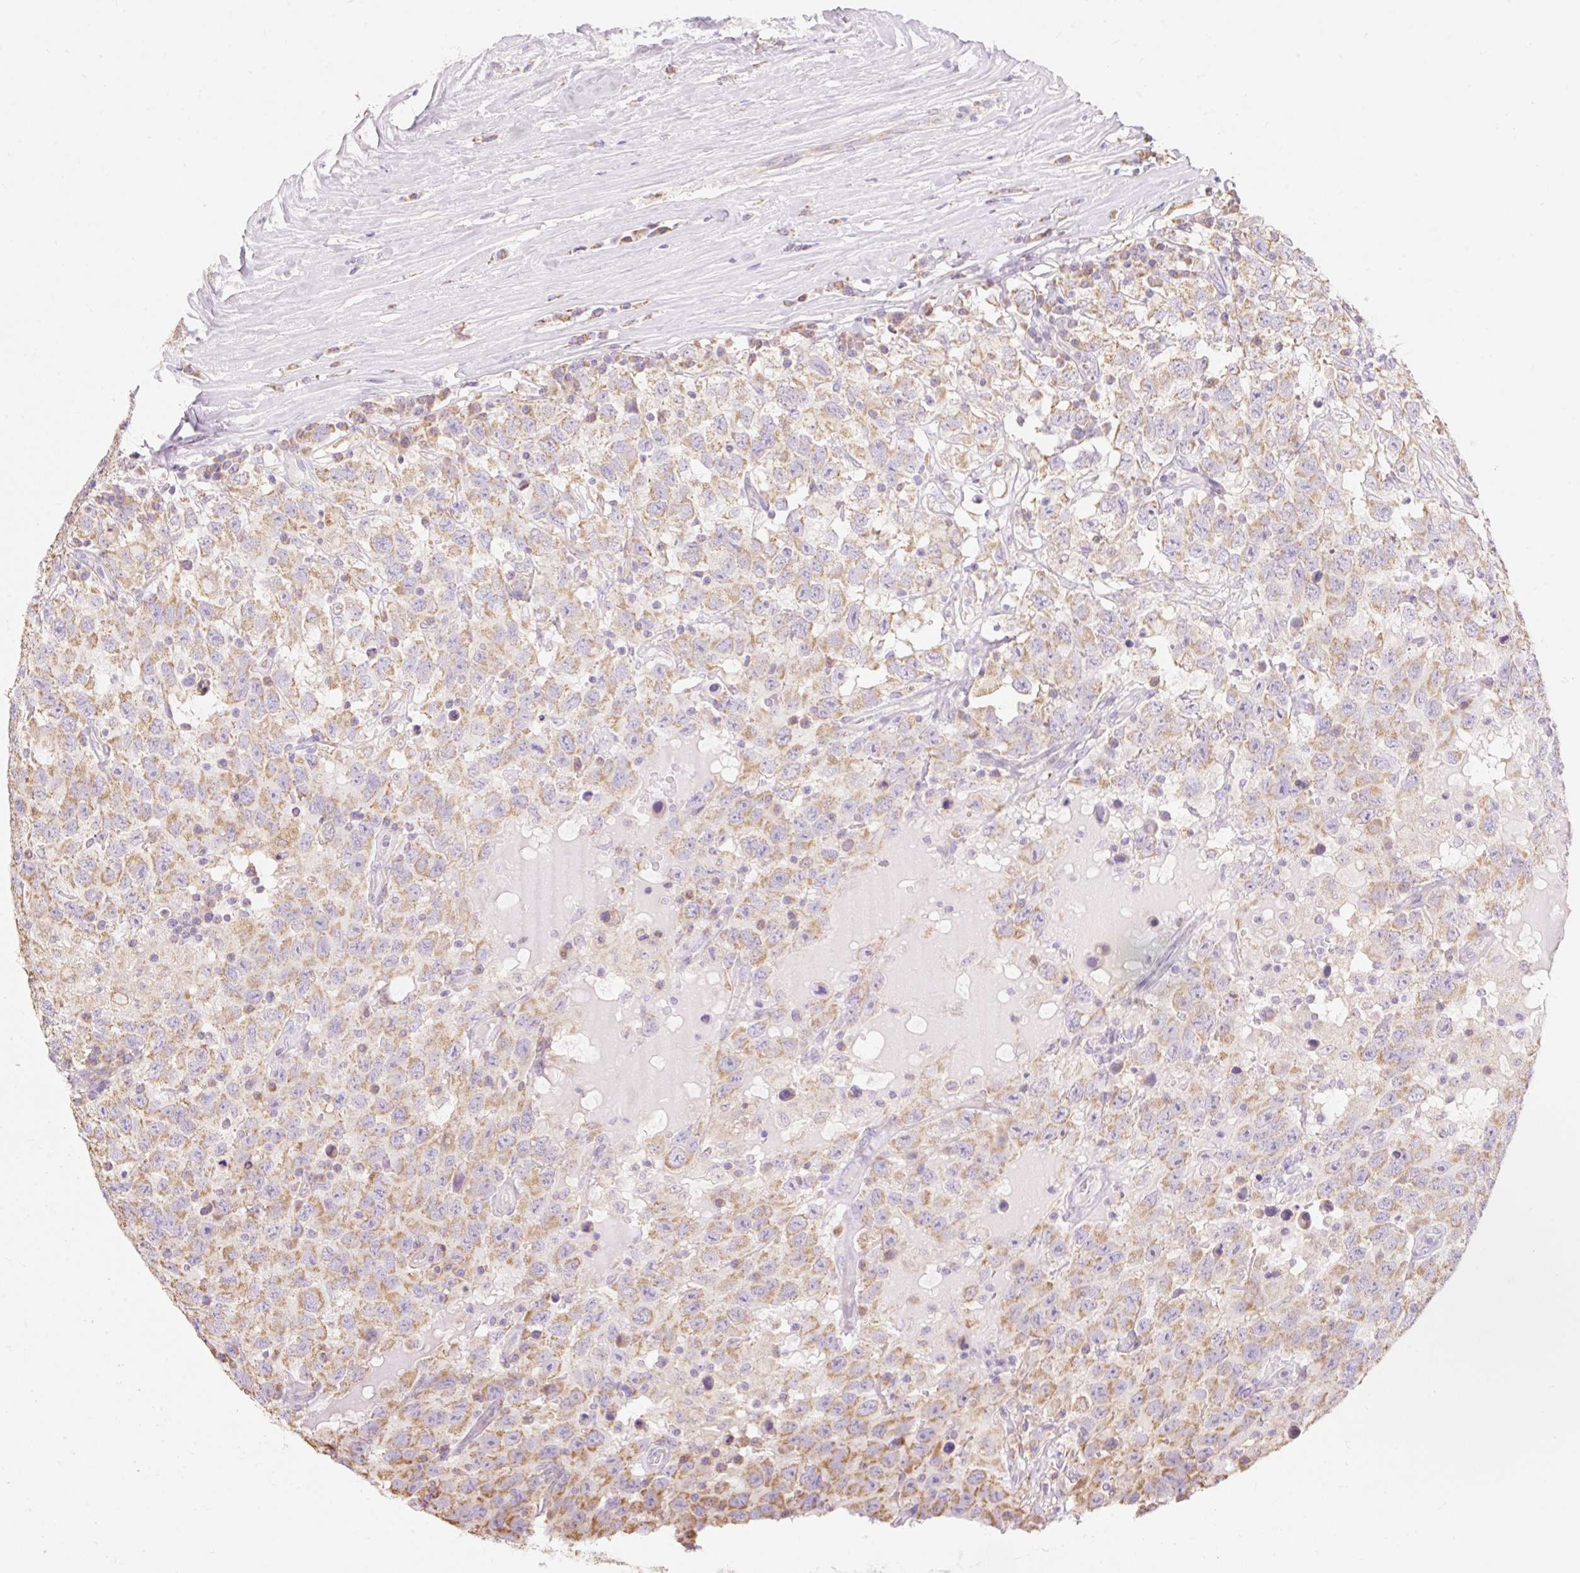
{"staining": {"intensity": "moderate", "quantity": ">75%", "location": "cytoplasmic/membranous"}, "tissue": "testis cancer", "cell_type": "Tumor cells", "image_type": "cancer", "snomed": [{"axis": "morphology", "description": "Seminoma, NOS"}, {"axis": "topography", "description": "Testis"}], "caption": "Testis cancer (seminoma) stained with a brown dye shows moderate cytoplasmic/membranous positive positivity in approximately >75% of tumor cells.", "gene": "DHX35", "patient": {"sex": "male", "age": 41}}